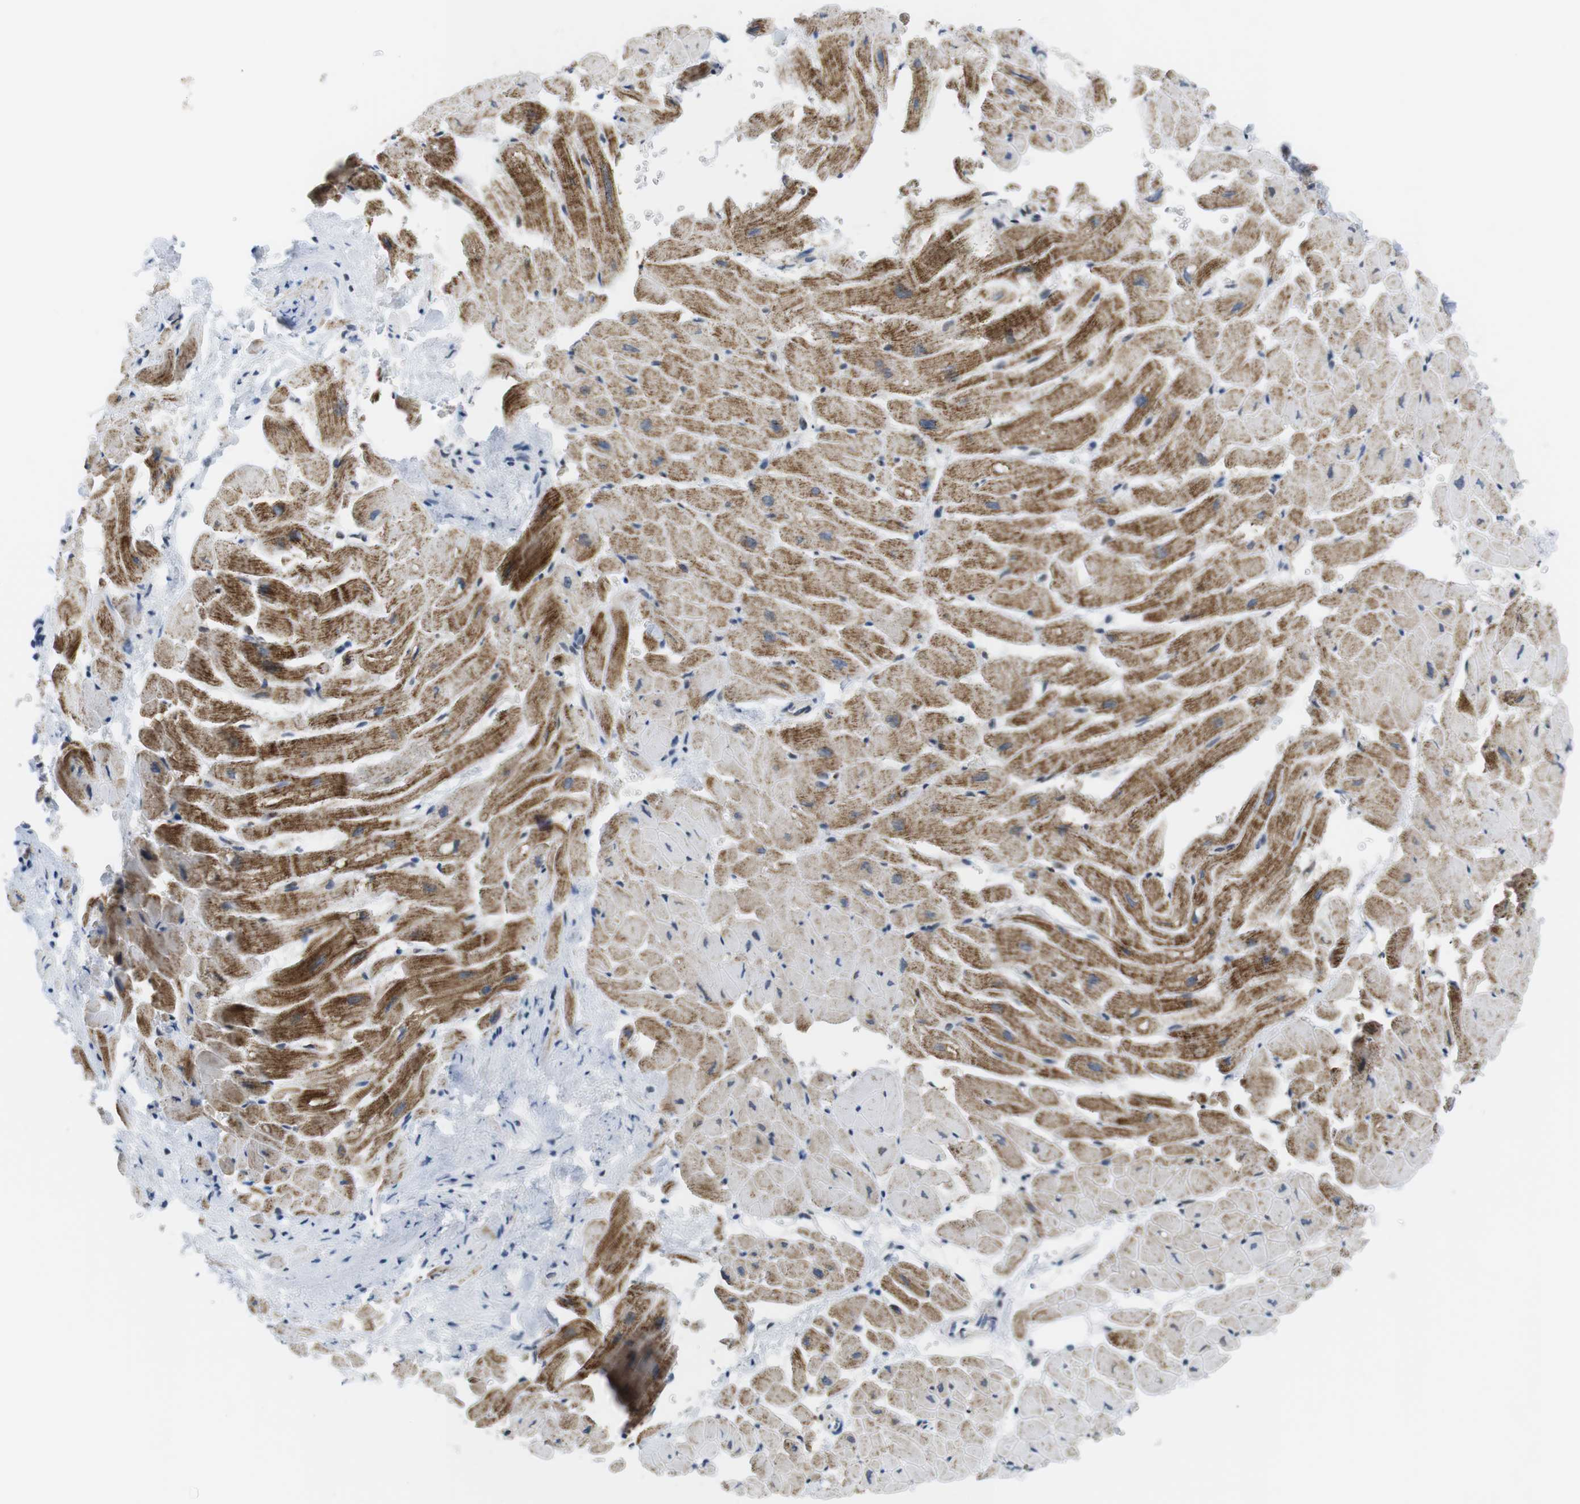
{"staining": {"intensity": "moderate", "quantity": ">75%", "location": "cytoplasmic/membranous"}, "tissue": "heart muscle", "cell_type": "Cardiomyocytes", "image_type": "normal", "snomed": [{"axis": "morphology", "description": "Normal tissue, NOS"}, {"axis": "topography", "description": "Heart"}], "caption": "Moderate cytoplasmic/membranous protein expression is present in approximately >75% of cardiomyocytes in heart muscle.", "gene": "BRD4", "patient": {"sex": "male", "age": 45}}